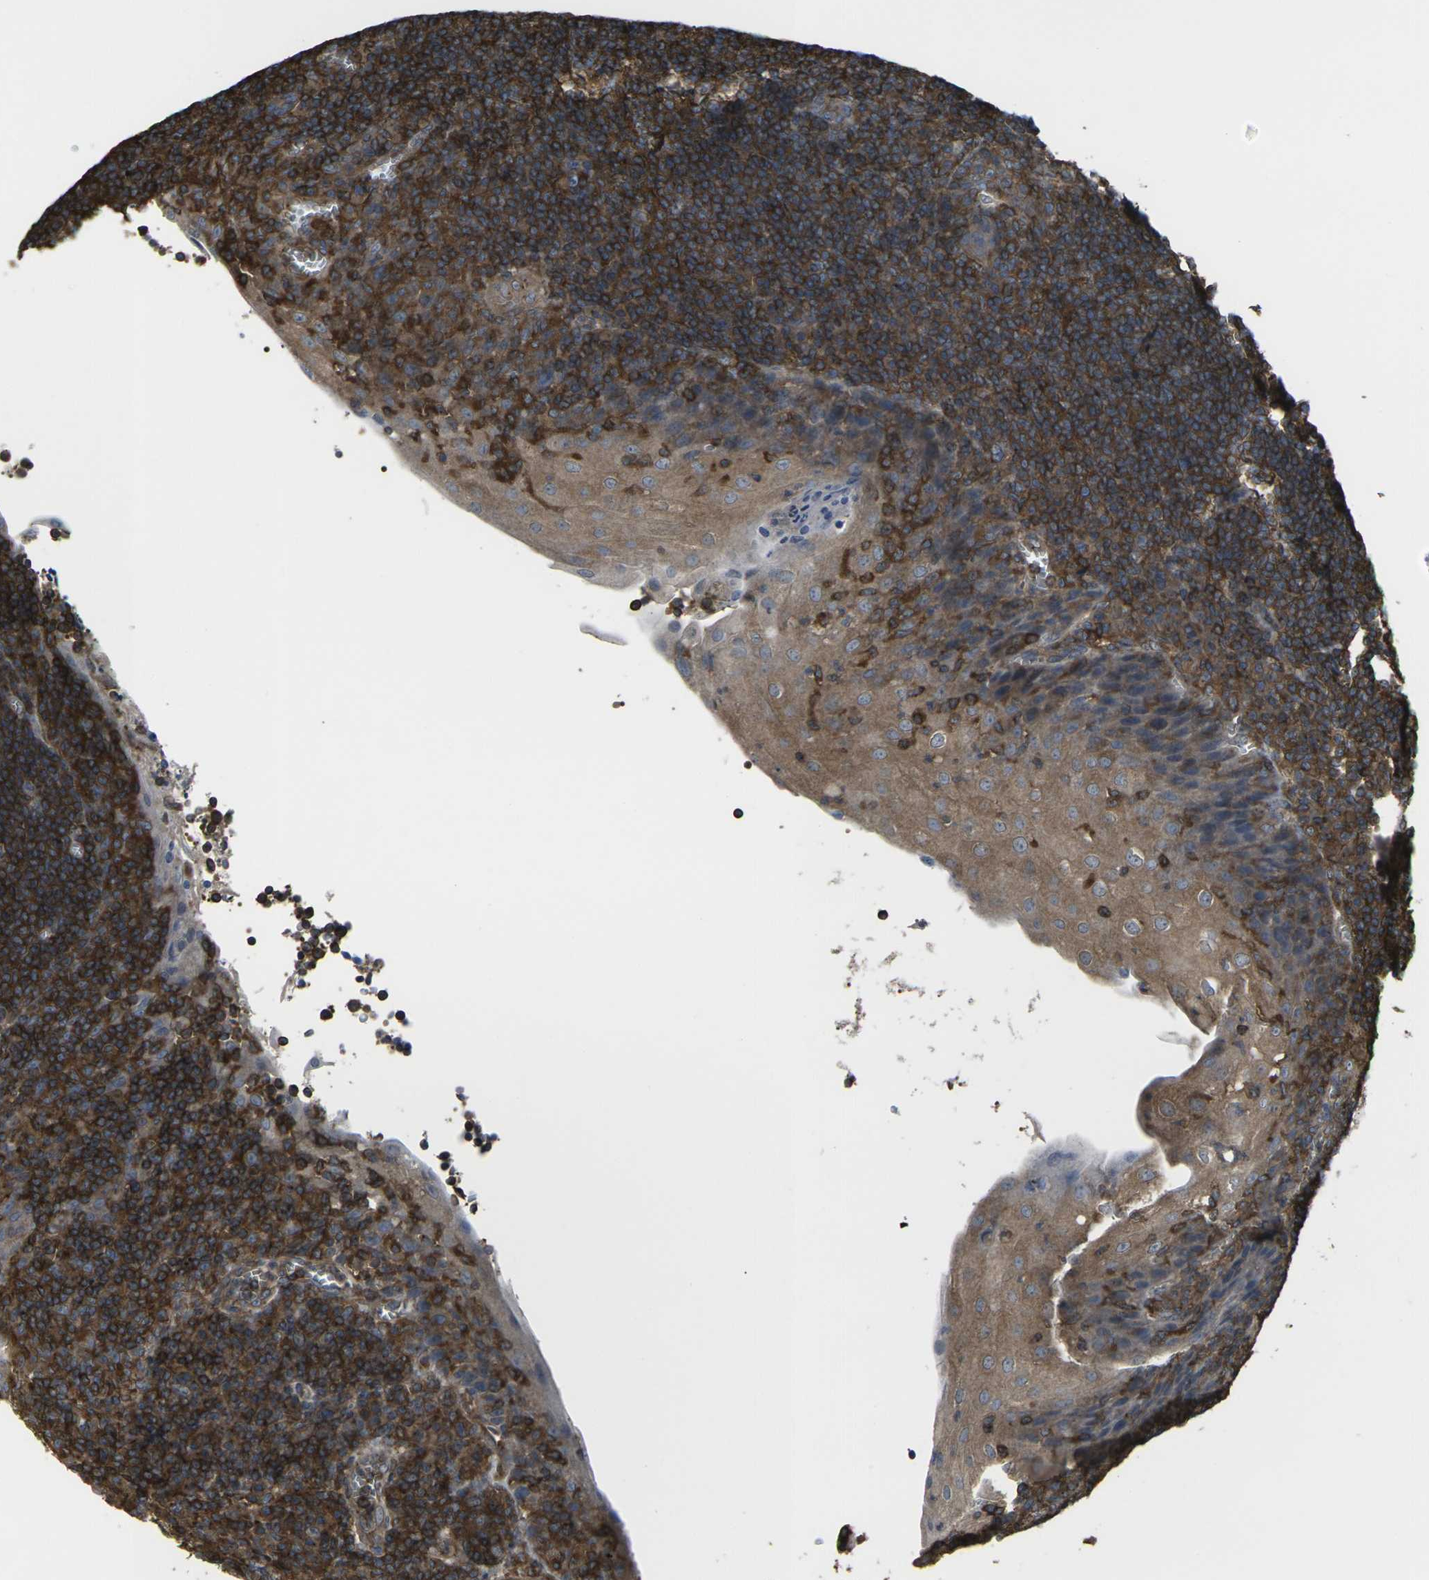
{"staining": {"intensity": "moderate", "quantity": ">75%", "location": "cytoplasmic/membranous"}, "tissue": "tonsil", "cell_type": "Germinal center cells", "image_type": "normal", "snomed": [{"axis": "morphology", "description": "Normal tissue, NOS"}, {"axis": "topography", "description": "Tonsil"}], "caption": "IHC of benign tonsil displays medium levels of moderate cytoplasmic/membranous positivity in about >75% of germinal center cells.", "gene": "PRKACB", "patient": {"sex": "male", "age": 37}}